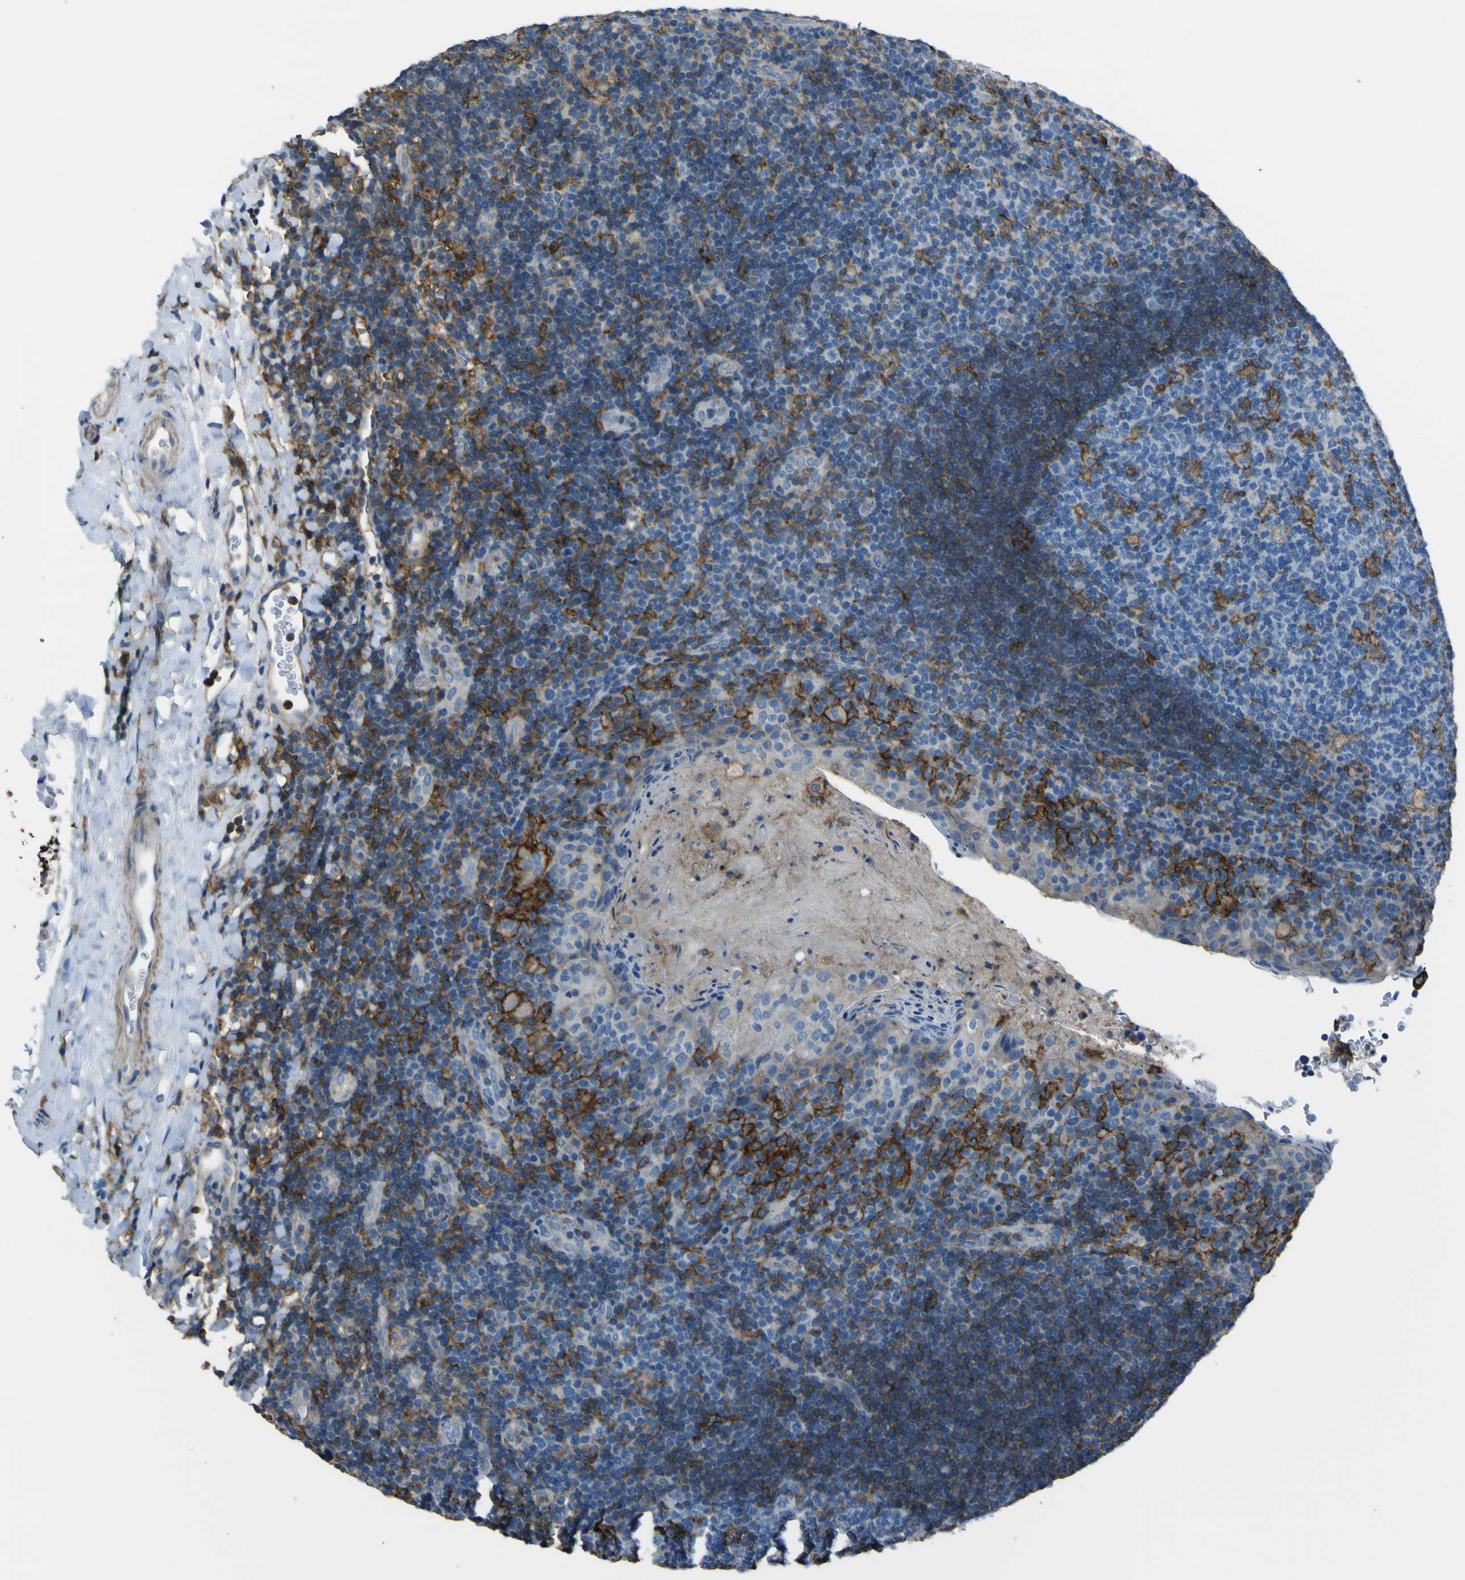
{"staining": {"intensity": "moderate", "quantity": "<25%", "location": "cytoplasmic/membranous"}, "tissue": "tonsil", "cell_type": "Germinal center cells", "image_type": "normal", "snomed": [{"axis": "morphology", "description": "Normal tissue, NOS"}, {"axis": "topography", "description": "Tonsil"}], "caption": "IHC micrograph of normal tonsil stained for a protein (brown), which reveals low levels of moderate cytoplasmic/membranous positivity in approximately <25% of germinal center cells.", "gene": "LAIR1", "patient": {"sex": "male", "age": 17}}